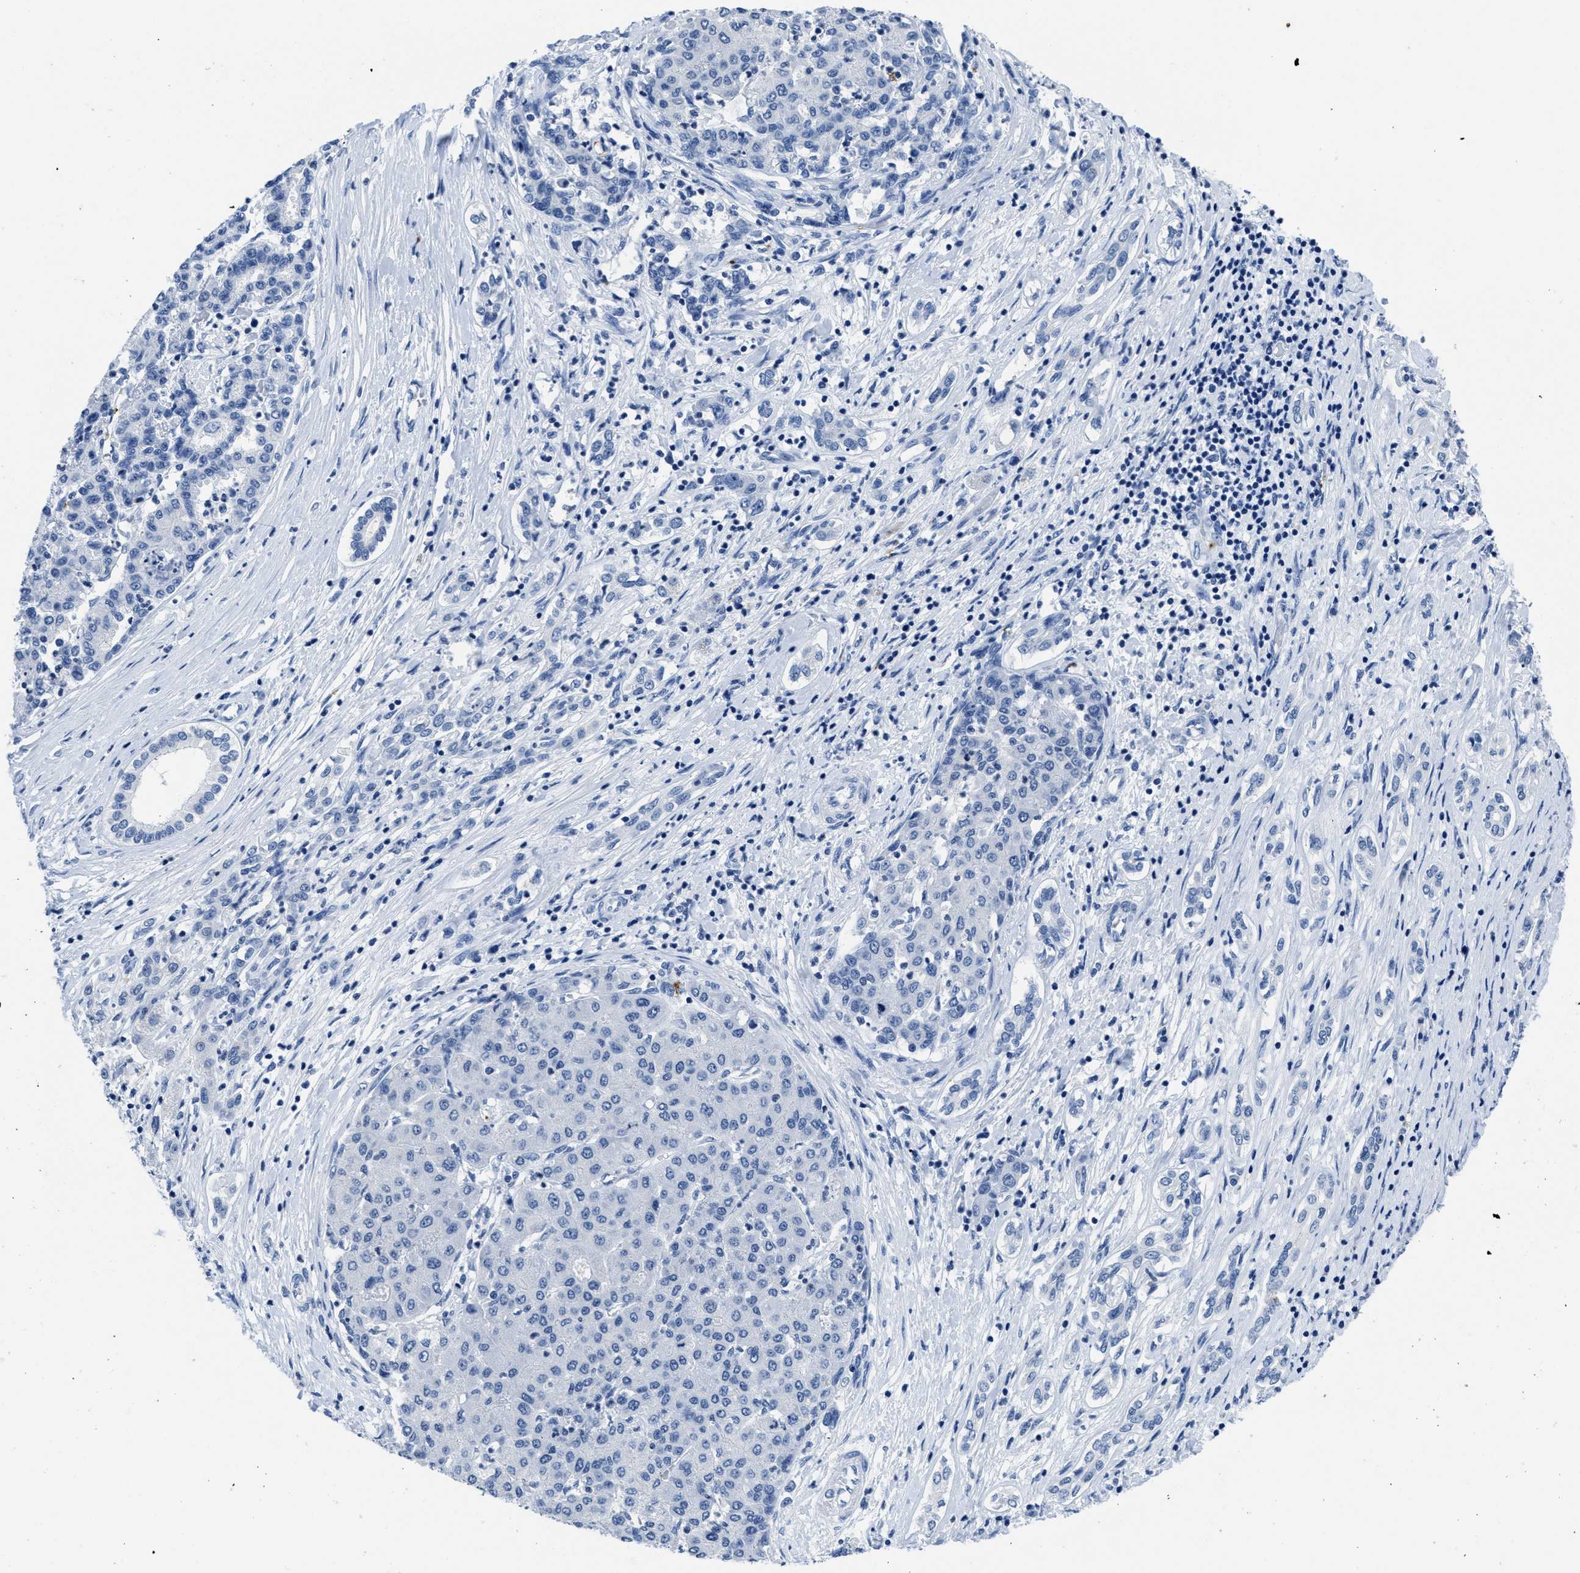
{"staining": {"intensity": "negative", "quantity": "none", "location": "none"}, "tissue": "liver cancer", "cell_type": "Tumor cells", "image_type": "cancer", "snomed": [{"axis": "morphology", "description": "Carcinoma, Hepatocellular, NOS"}, {"axis": "topography", "description": "Liver"}], "caption": "Image shows no significant protein positivity in tumor cells of hepatocellular carcinoma (liver).", "gene": "ITGA2B", "patient": {"sex": "male", "age": 65}}